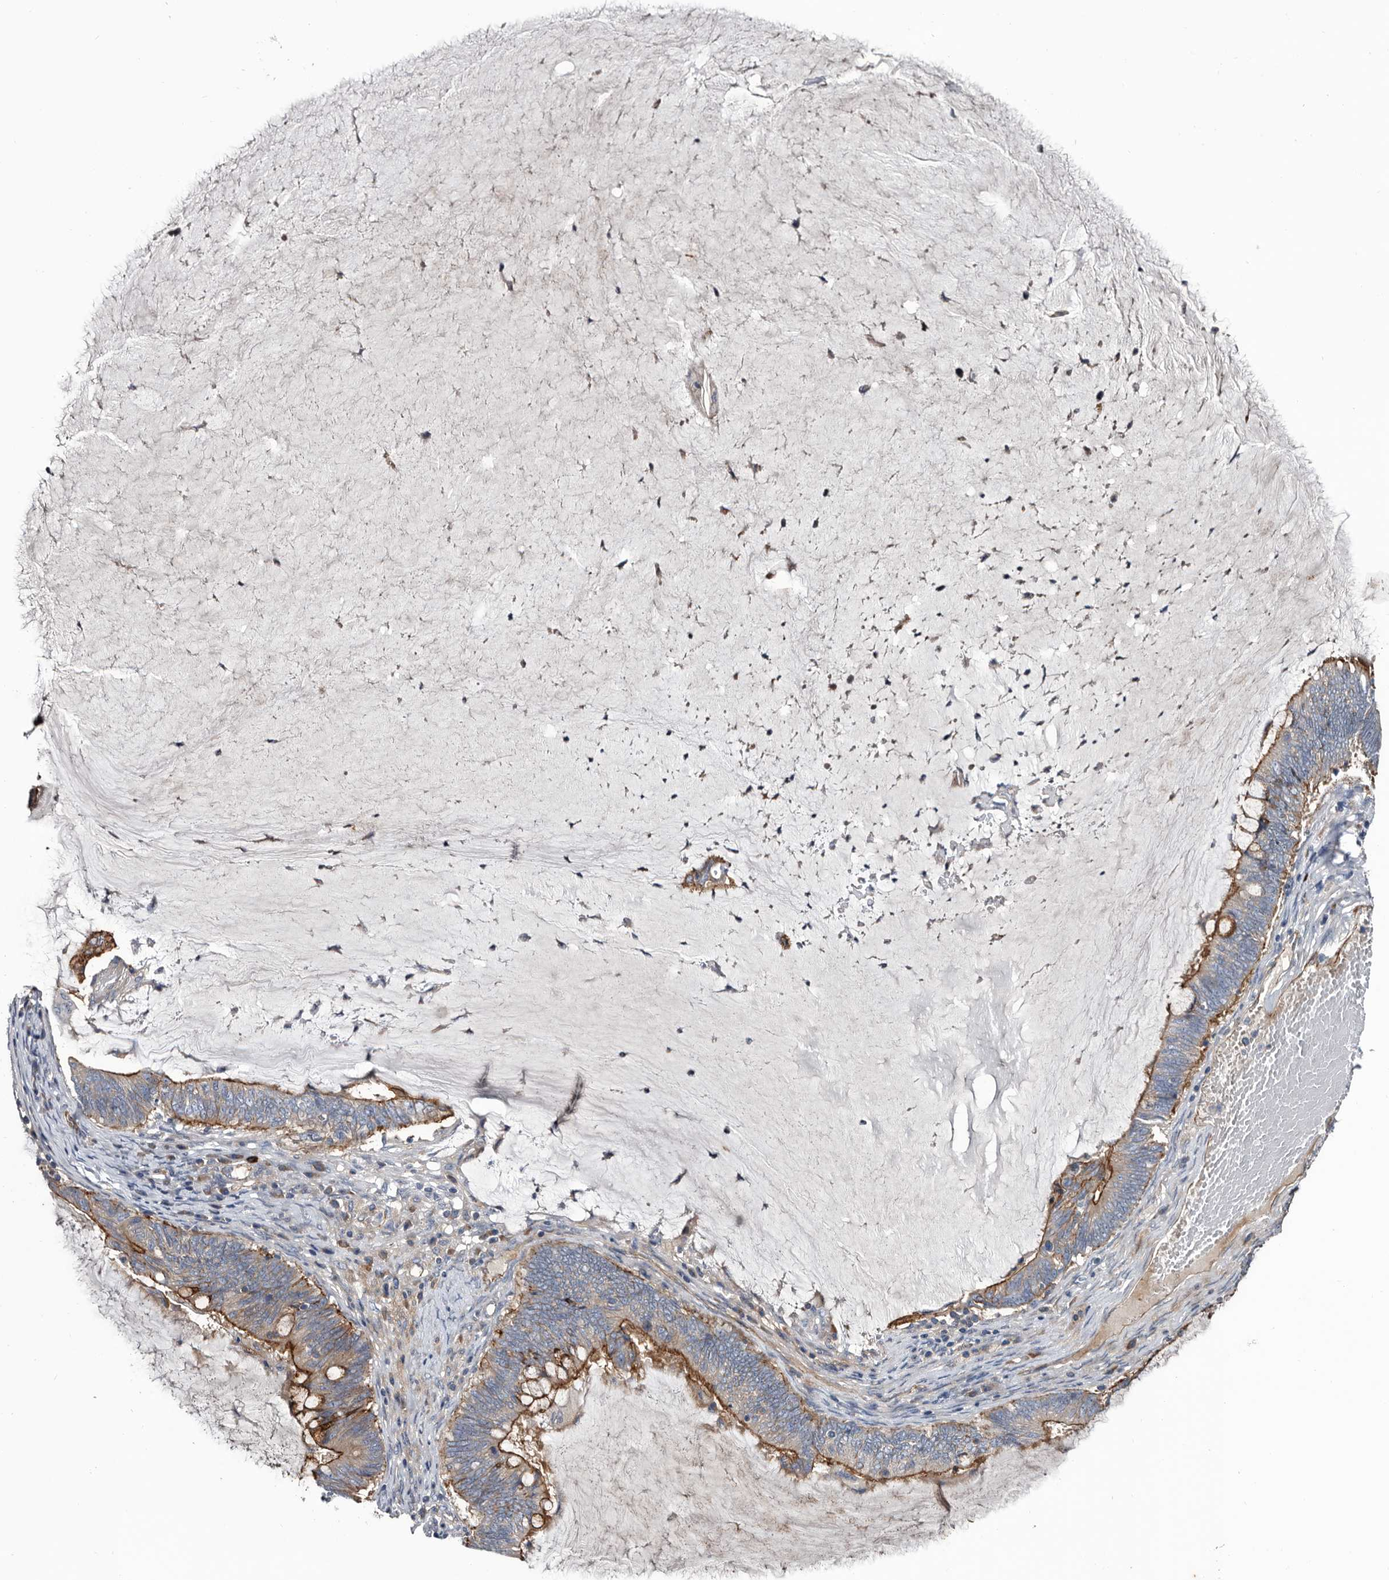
{"staining": {"intensity": "strong", "quantity": ">75%", "location": "cytoplasmic/membranous"}, "tissue": "ovarian cancer", "cell_type": "Tumor cells", "image_type": "cancer", "snomed": [{"axis": "morphology", "description": "Cystadenocarcinoma, mucinous, NOS"}, {"axis": "topography", "description": "Ovary"}], "caption": "Mucinous cystadenocarcinoma (ovarian) tissue demonstrates strong cytoplasmic/membranous positivity in approximately >75% of tumor cells", "gene": "TSPAN17", "patient": {"sex": "female", "age": 61}}